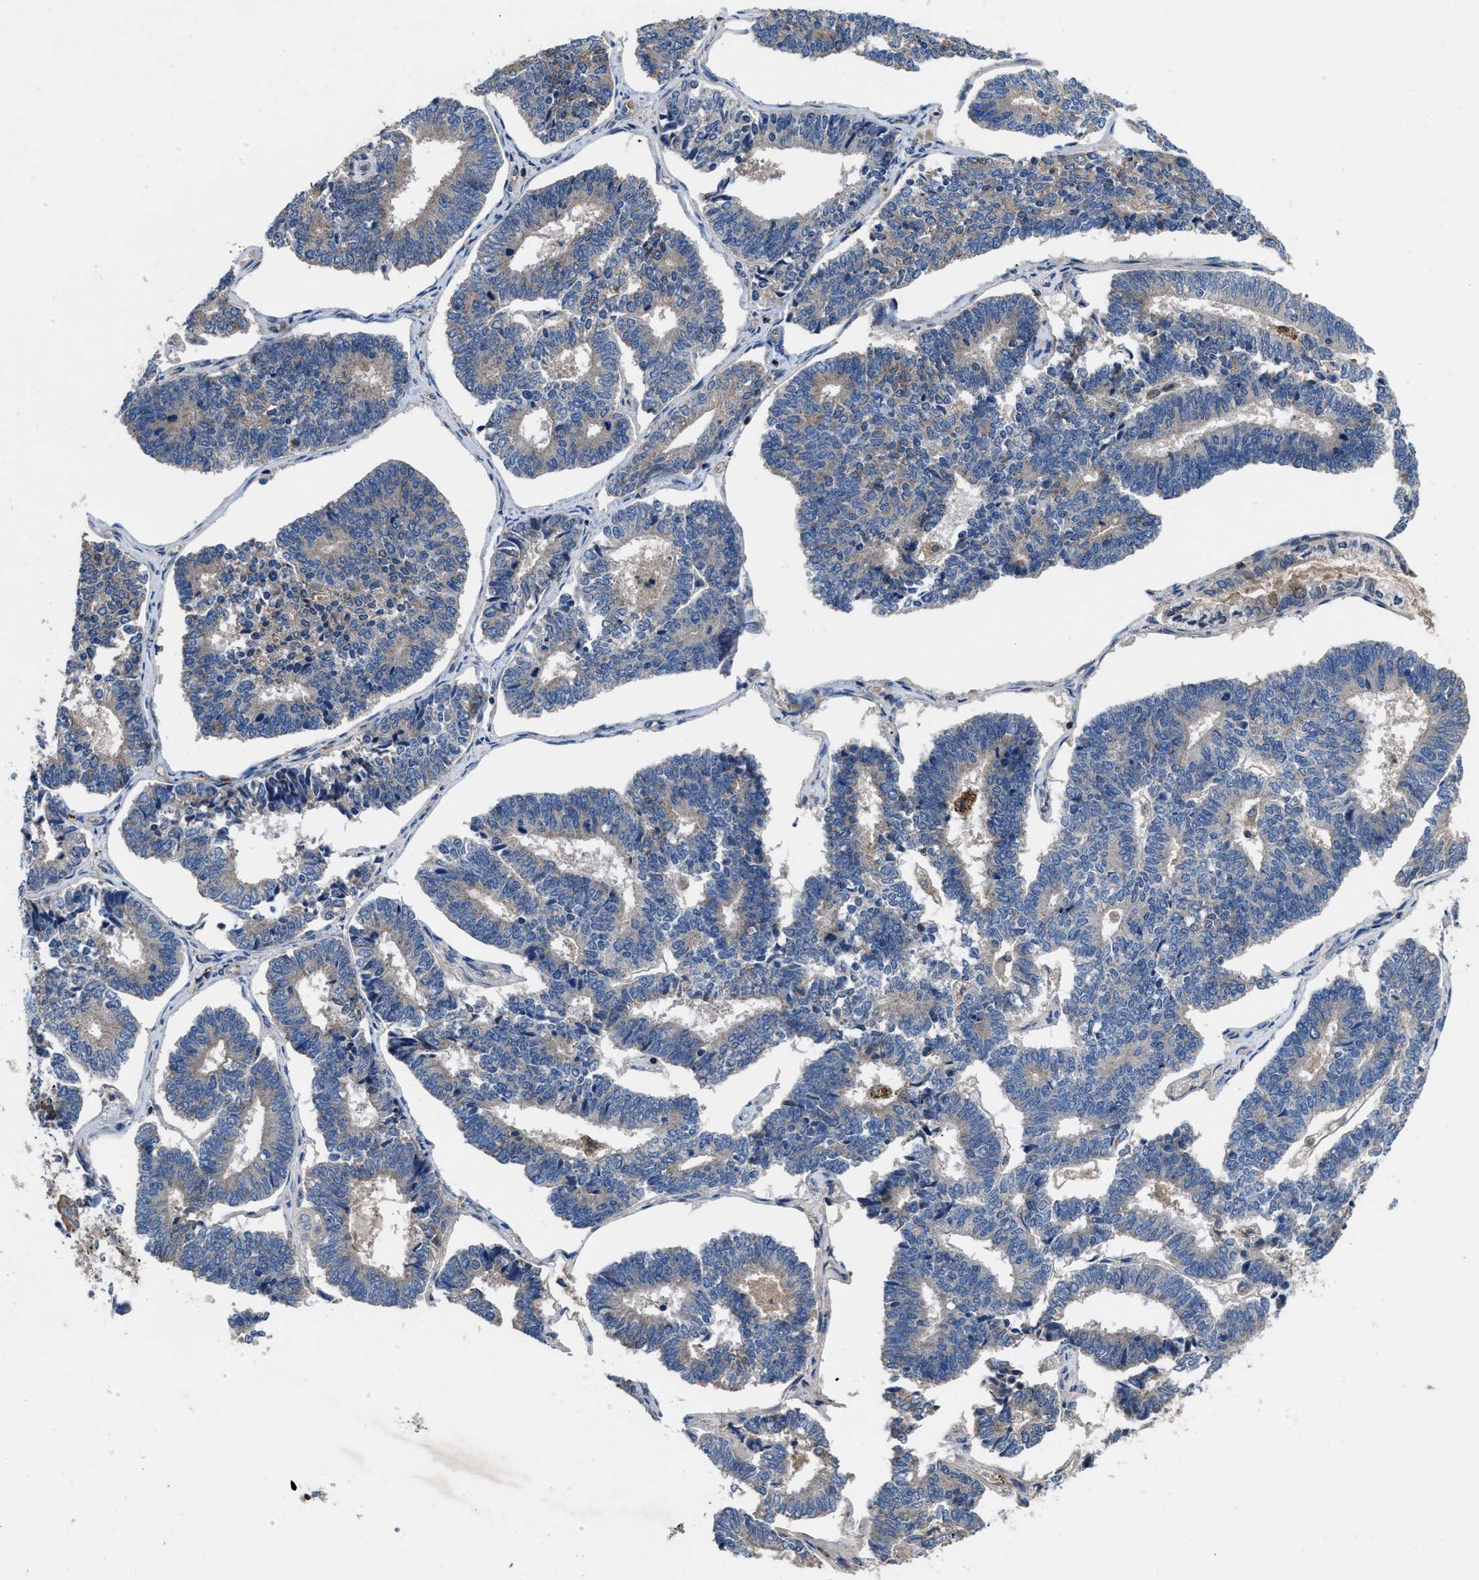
{"staining": {"intensity": "negative", "quantity": "none", "location": "none"}, "tissue": "endometrial cancer", "cell_type": "Tumor cells", "image_type": "cancer", "snomed": [{"axis": "morphology", "description": "Adenocarcinoma, NOS"}, {"axis": "topography", "description": "Endometrium"}], "caption": "This image is of adenocarcinoma (endometrial) stained with immunohistochemistry (IHC) to label a protein in brown with the nuclei are counter-stained blue. There is no staining in tumor cells.", "gene": "YBEY", "patient": {"sex": "female", "age": 70}}